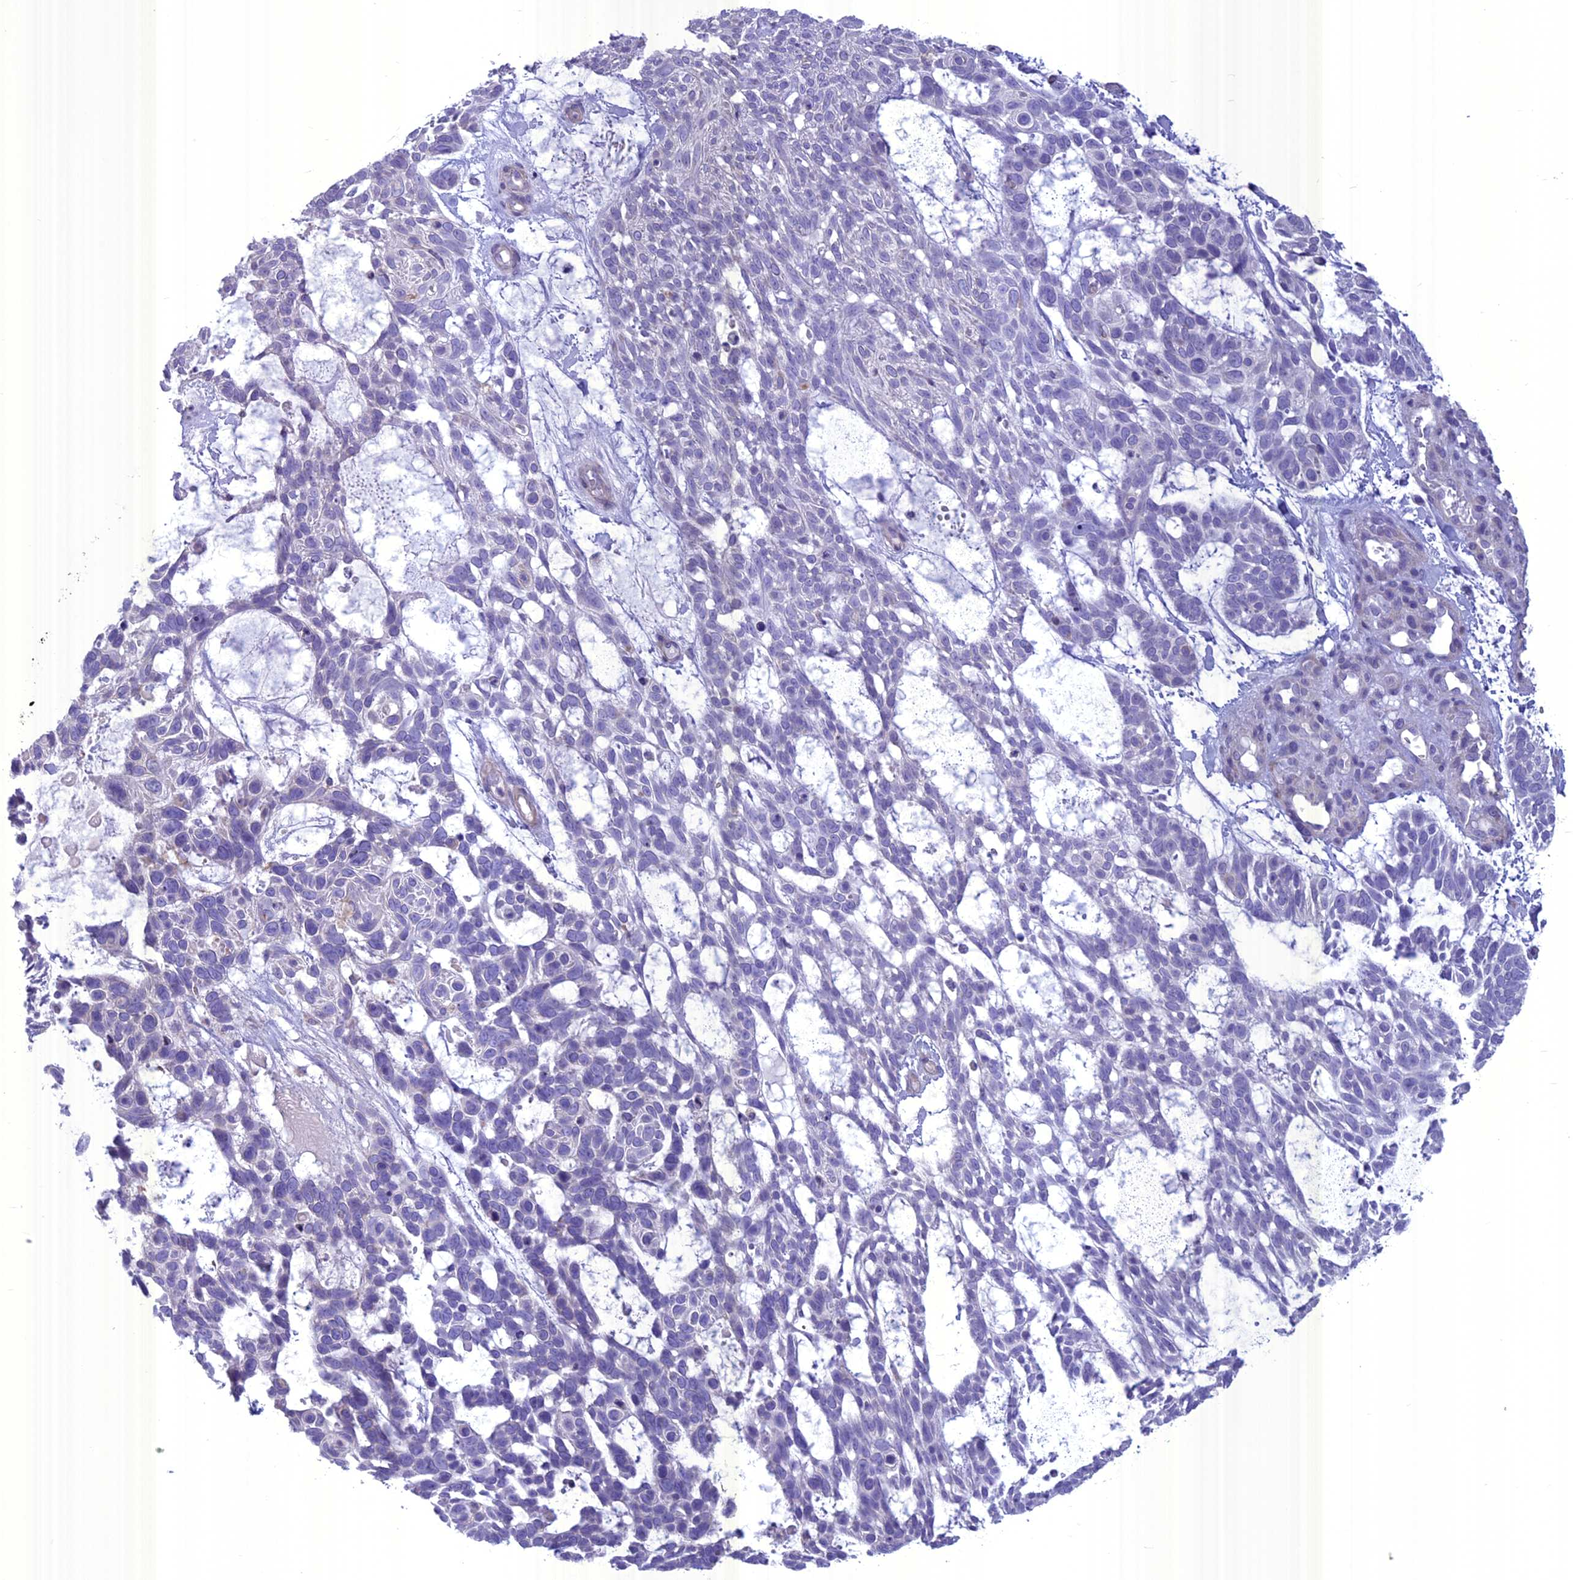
{"staining": {"intensity": "negative", "quantity": "none", "location": "none"}, "tissue": "skin cancer", "cell_type": "Tumor cells", "image_type": "cancer", "snomed": [{"axis": "morphology", "description": "Basal cell carcinoma"}, {"axis": "topography", "description": "Skin"}], "caption": "Tumor cells are negative for brown protein staining in basal cell carcinoma (skin).", "gene": "SPHKAP", "patient": {"sex": "male", "age": 88}}